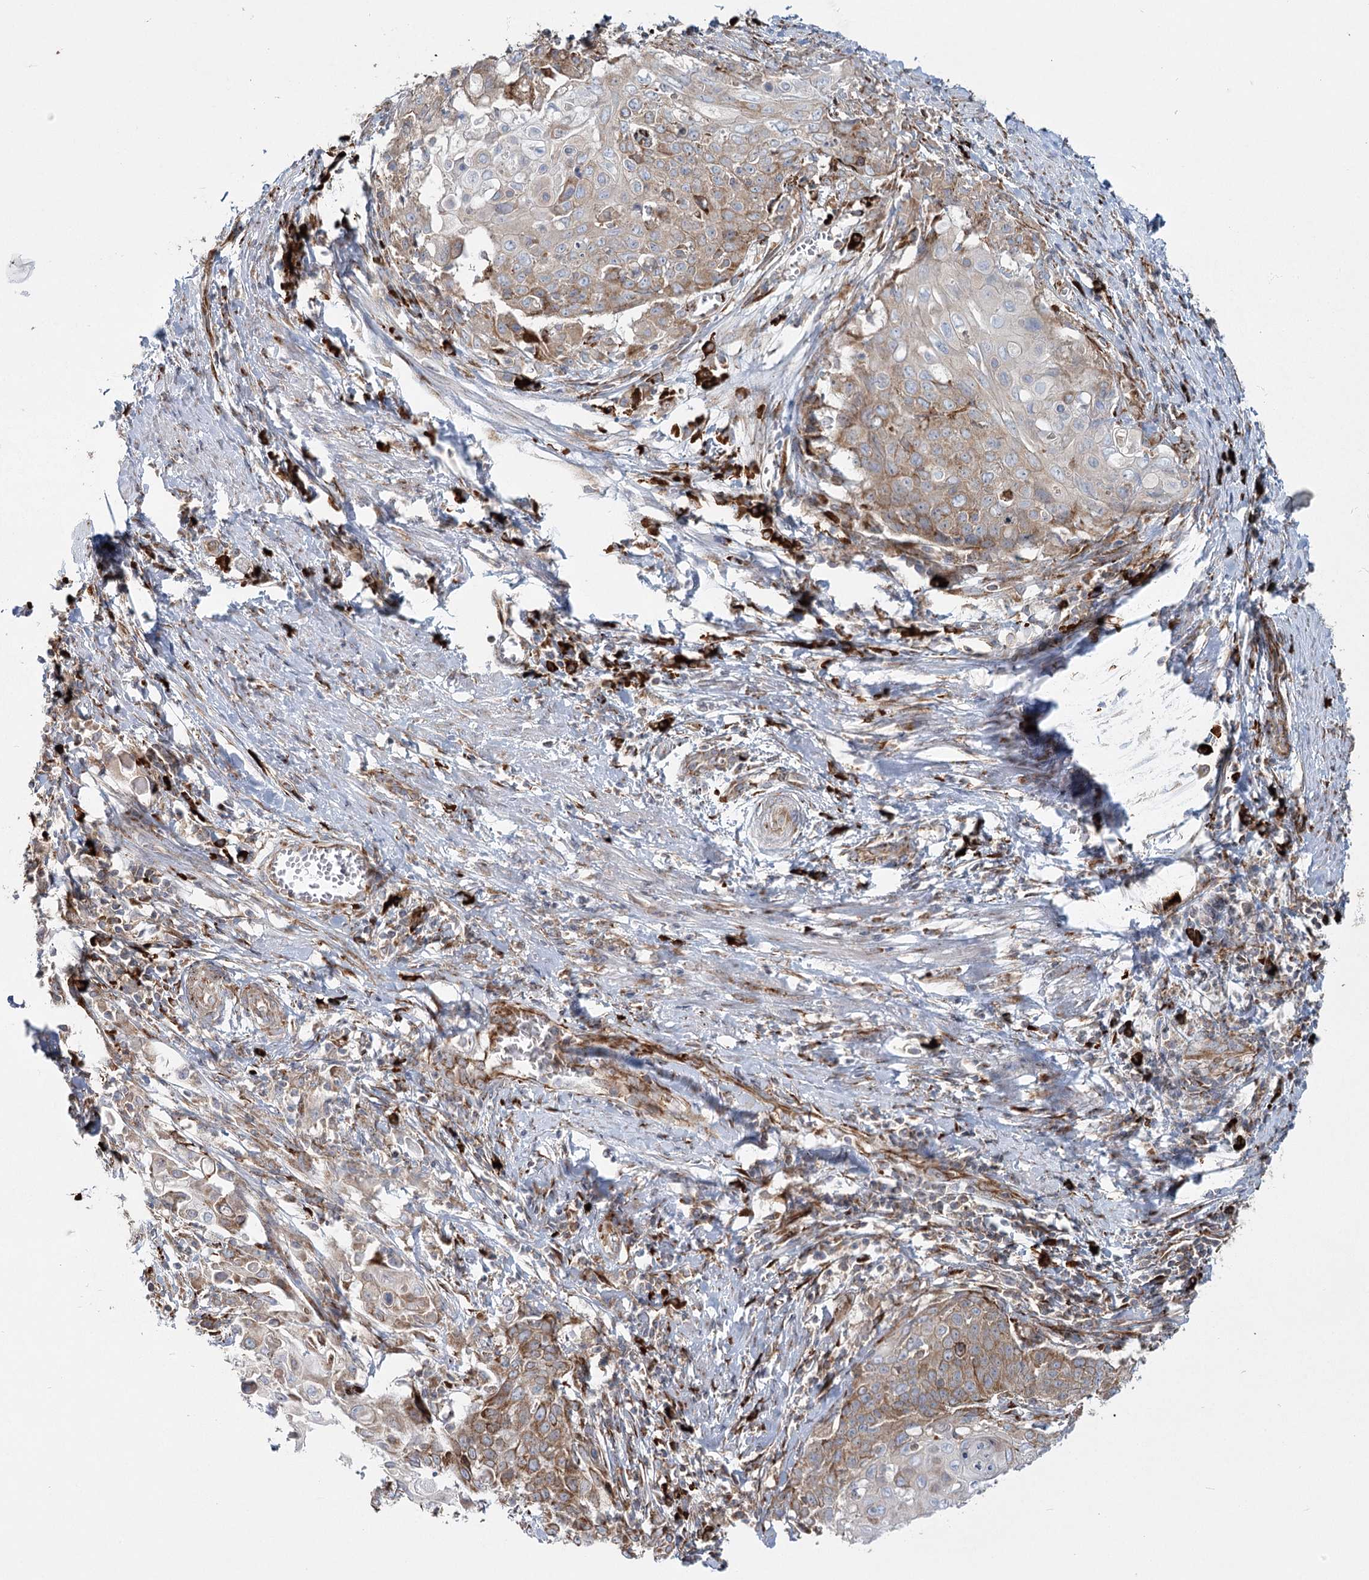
{"staining": {"intensity": "moderate", "quantity": "25%-75%", "location": "cytoplasmic/membranous"}, "tissue": "cervical cancer", "cell_type": "Tumor cells", "image_type": "cancer", "snomed": [{"axis": "morphology", "description": "Squamous cell carcinoma, NOS"}, {"axis": "topography", "description": "Cervix"}], "caption": "Protein expression by IHC demonstrates moderate cytoplasmic/membranous staining in approximately 25%-75% of tumor cells in cervical cancer (squamous cell carcinoma). The protein of interest is shown in brown color, while the nuclei are stained blue.", "gene": "POGLUT1", "patient": {"sex": "female", "age": 39}}